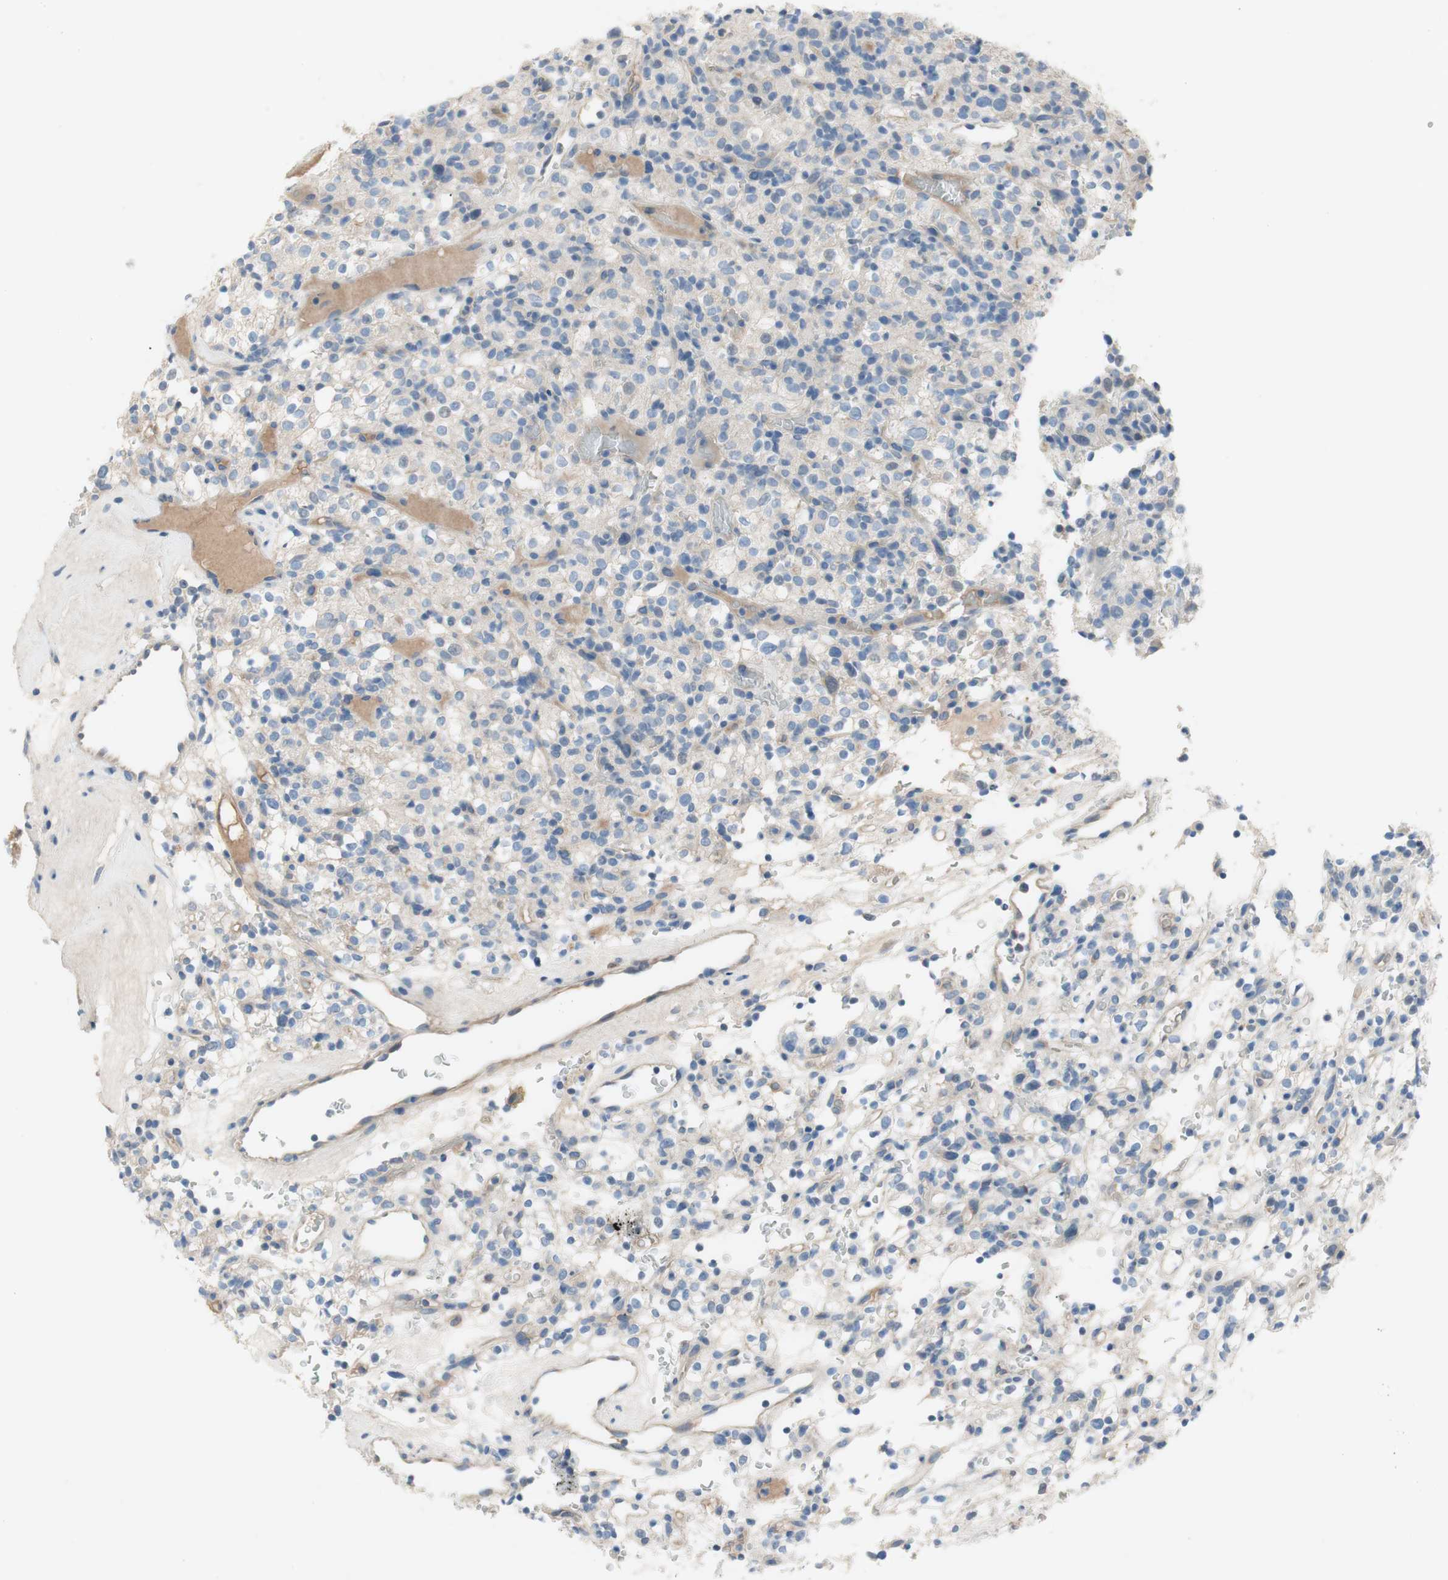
{"staining": {"intensity": "weak", "quantity": "<25%", "location": "cytoplasmic/membranous"}, "tissue": "renal cancer", "cell_type": "Tumor cells", "image_type": "cancer", "snomed": [{"axis": "morphology", "description": "Normal tissue, NOS"}, {"axis": "morphology", "description": "Adenocarcinoma, NOS"}, {"axis": "topography", "description": "Kidney"}], "caption": "Renal cancer was stained to show a protein in brown. There is no significant positivity in tumor cells. Brightfield microscopy of immunohistochemistry (IHC) stained with DAB (3,3'-diaminobenzidine) (brown) and hematoxylin (blue), captured at high magnification.", "gene": "FDFT1", "patient": {"sex": "female", "age": 72}}